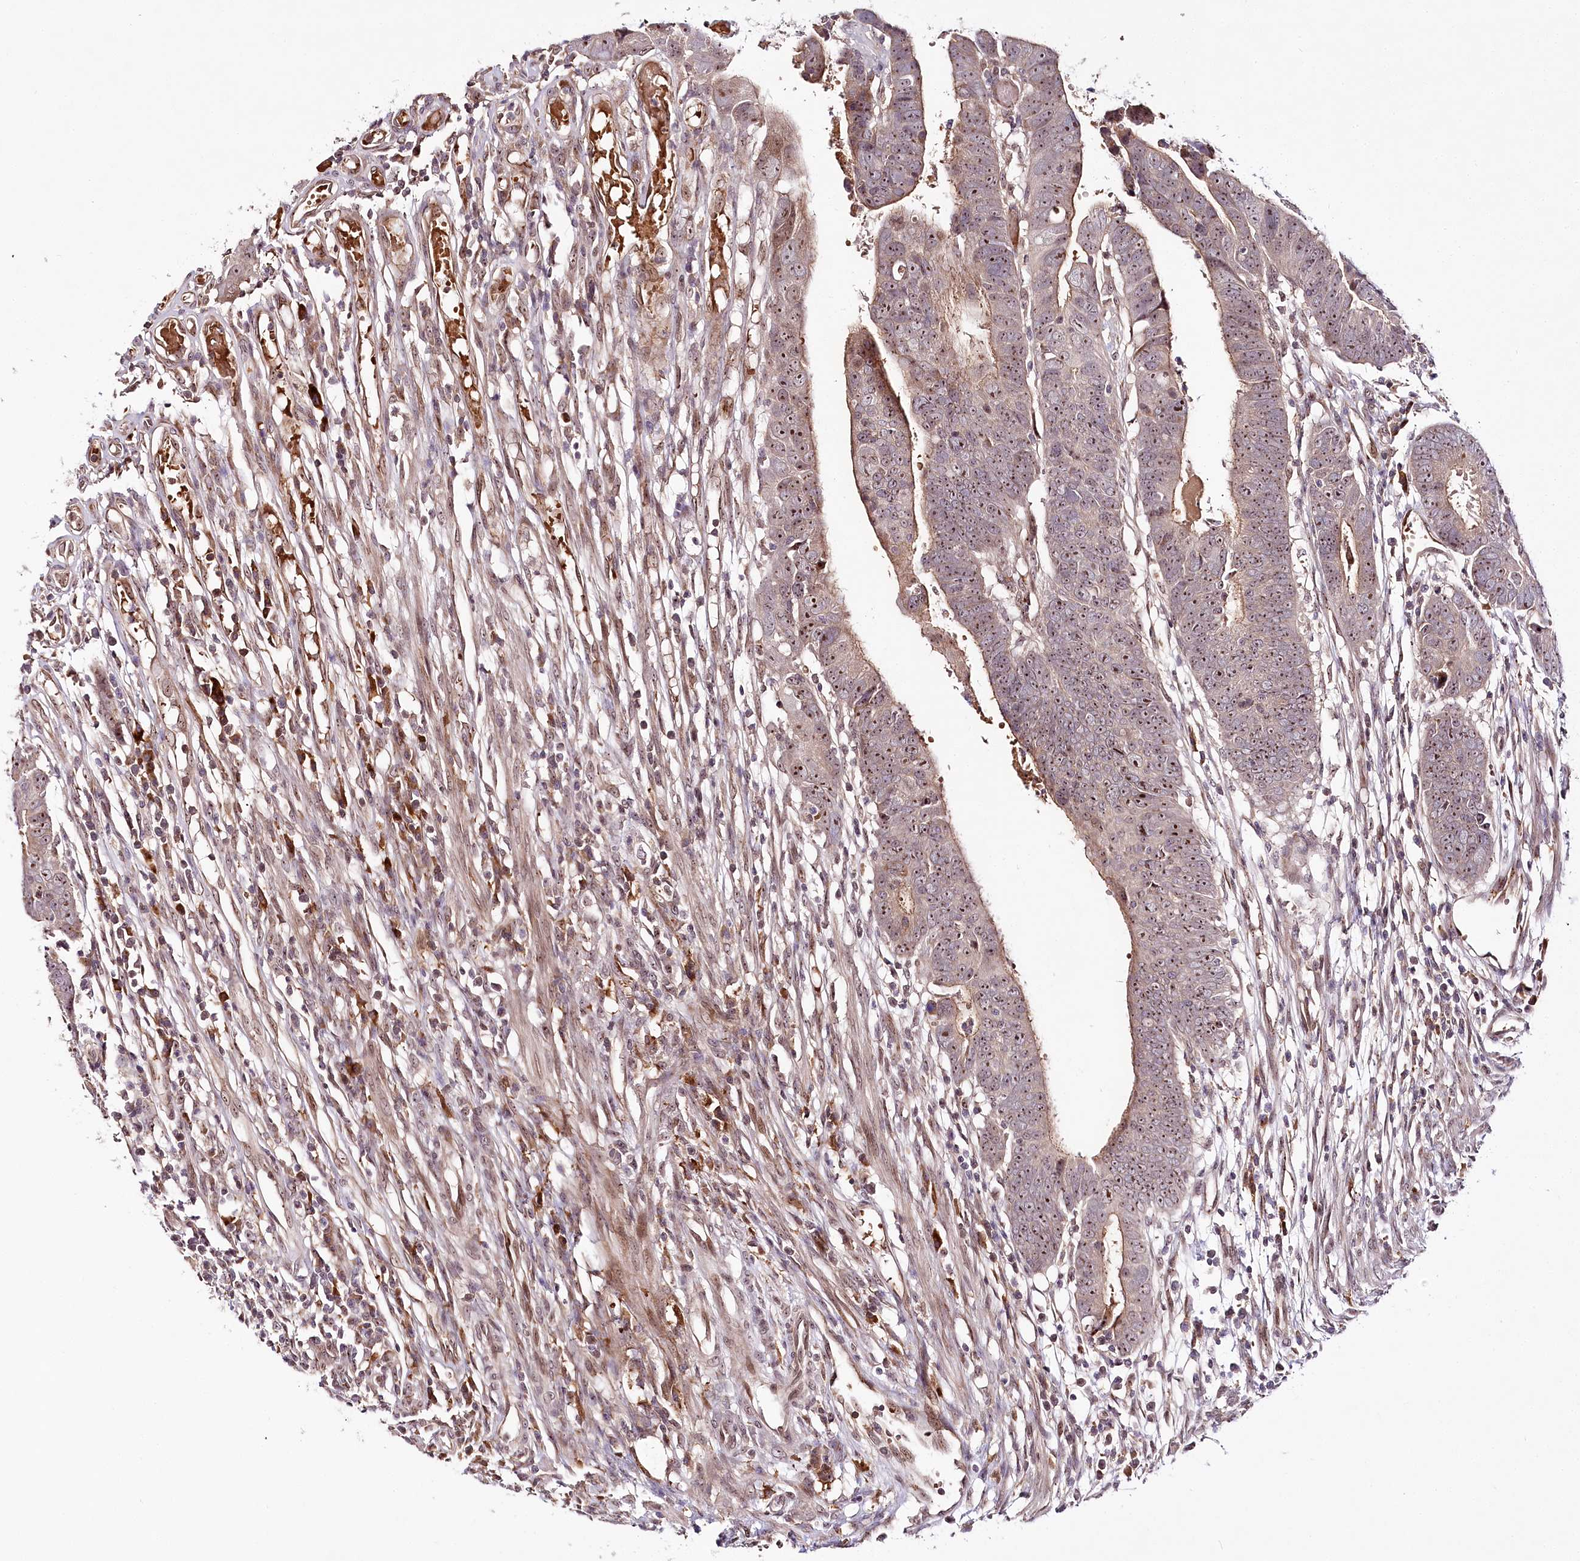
{"staining": {"intensity": "moderate", "quantity": ">75%", "location": "nuclear"}, "tissue": "colorectal cancer", "cell_type": "Tumor cells", "image_type": "cancer", "snomed": [{"axis": "morphology", "description": "Adenocarcinoma, NOS"}, {"axis": "topography", "description": "Rectum"}], "caption": "Colorectal cancer stained with a brown dye displays moderate nuclear positive expression in about >75% of tumor cells.", "gene": "WDR36", "patient": {"sex": "female", "age": 65}}